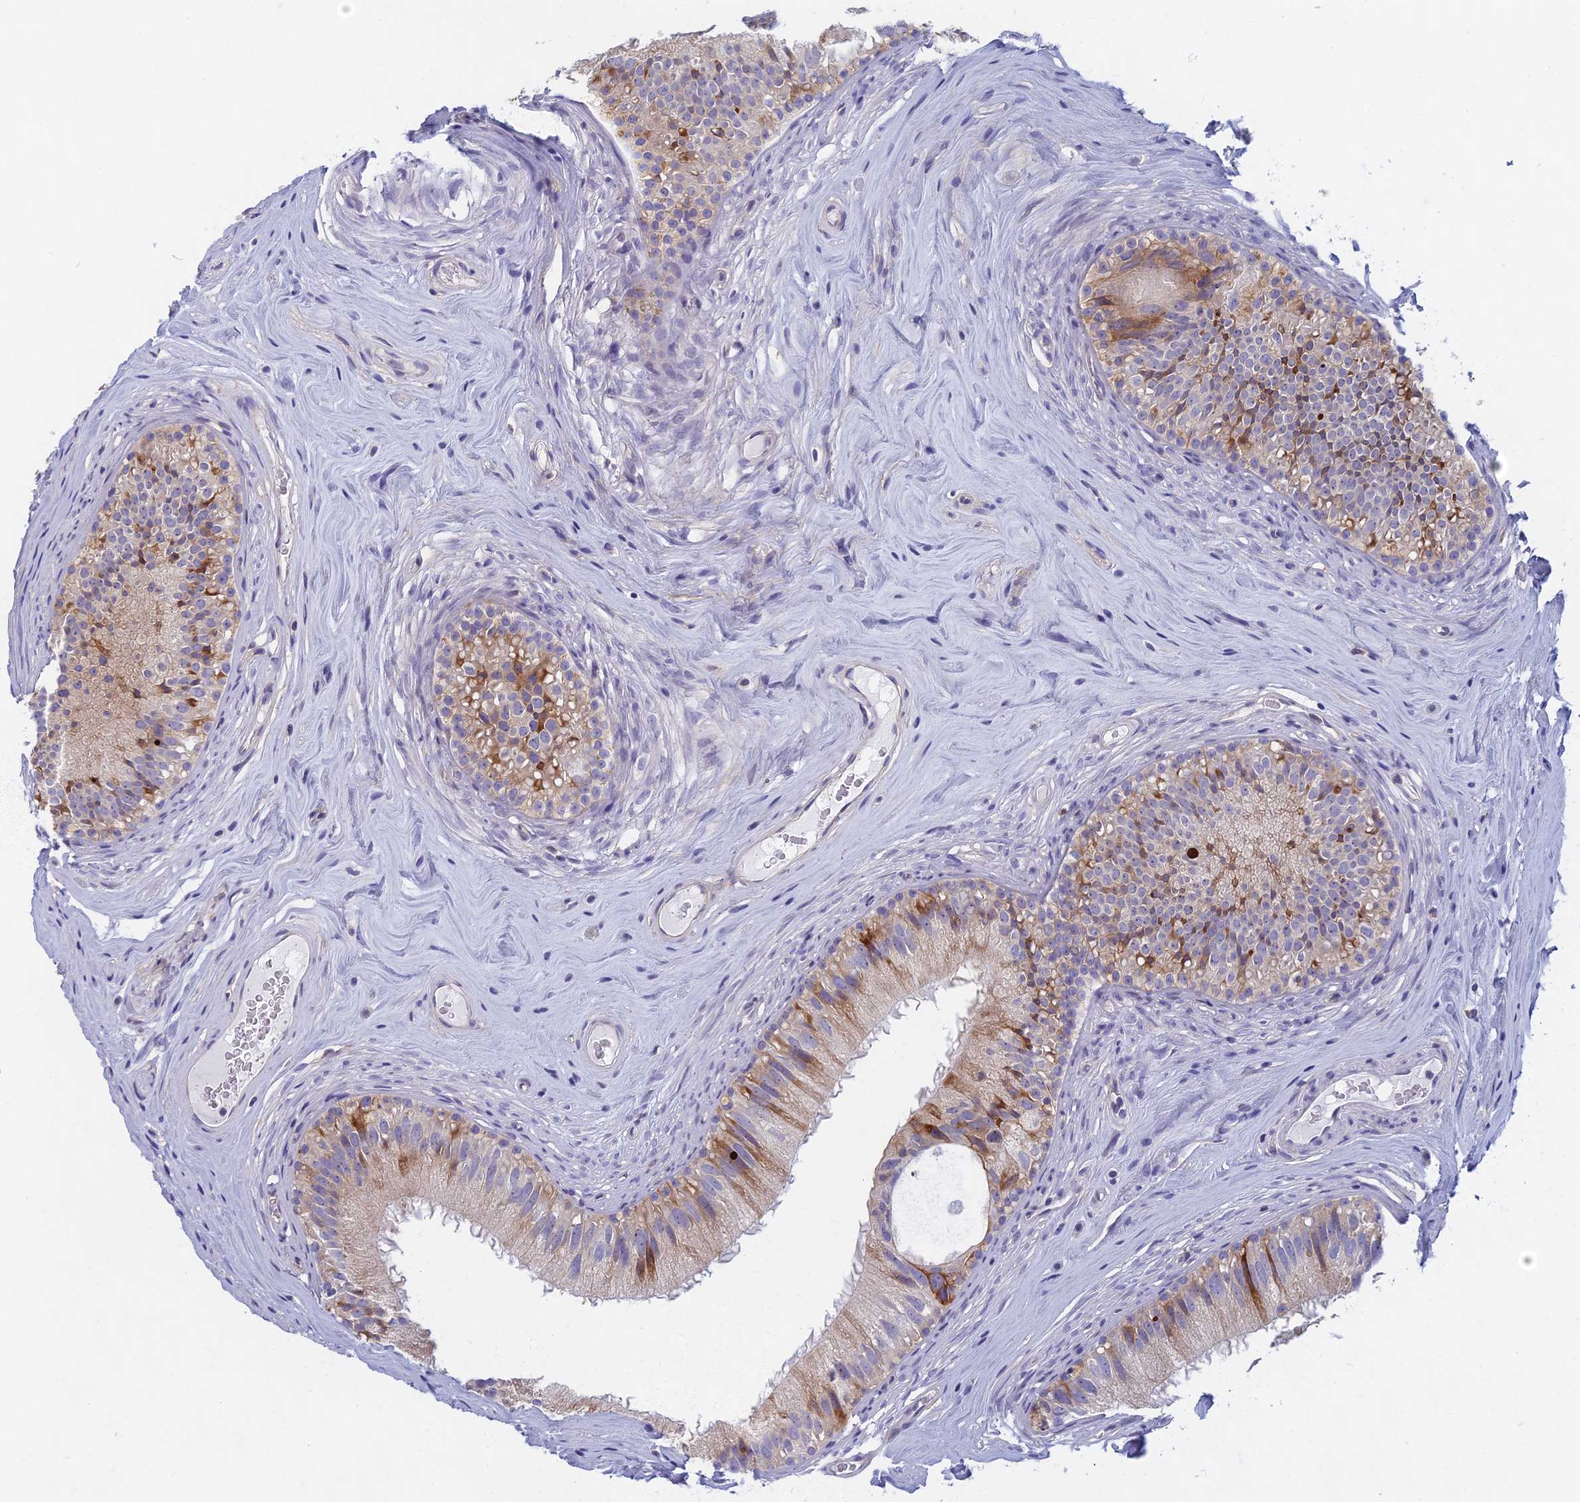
{"staining": {"intensity": "moderate", "quantity": "<25%", "location": "cytoplasmic/membranous"}, "tissue": "epididymis", "cell_type": "Glandular cells", "image_type": "normal", "snomed": [{"axis": "morphology", "description": "Normal tissue, NOS"}, {"axis": "topography", "description": "Epididymis"}], "caption": "This micrograph reveals immunohistochemistry (IHC) staining of unremarkable epididymis, with low moderate cytoplasmic/membranous positivity in approximately <25% of glandular cells.", "gene": "DDX51", "patient": {"sex": "male", "age": 45}}